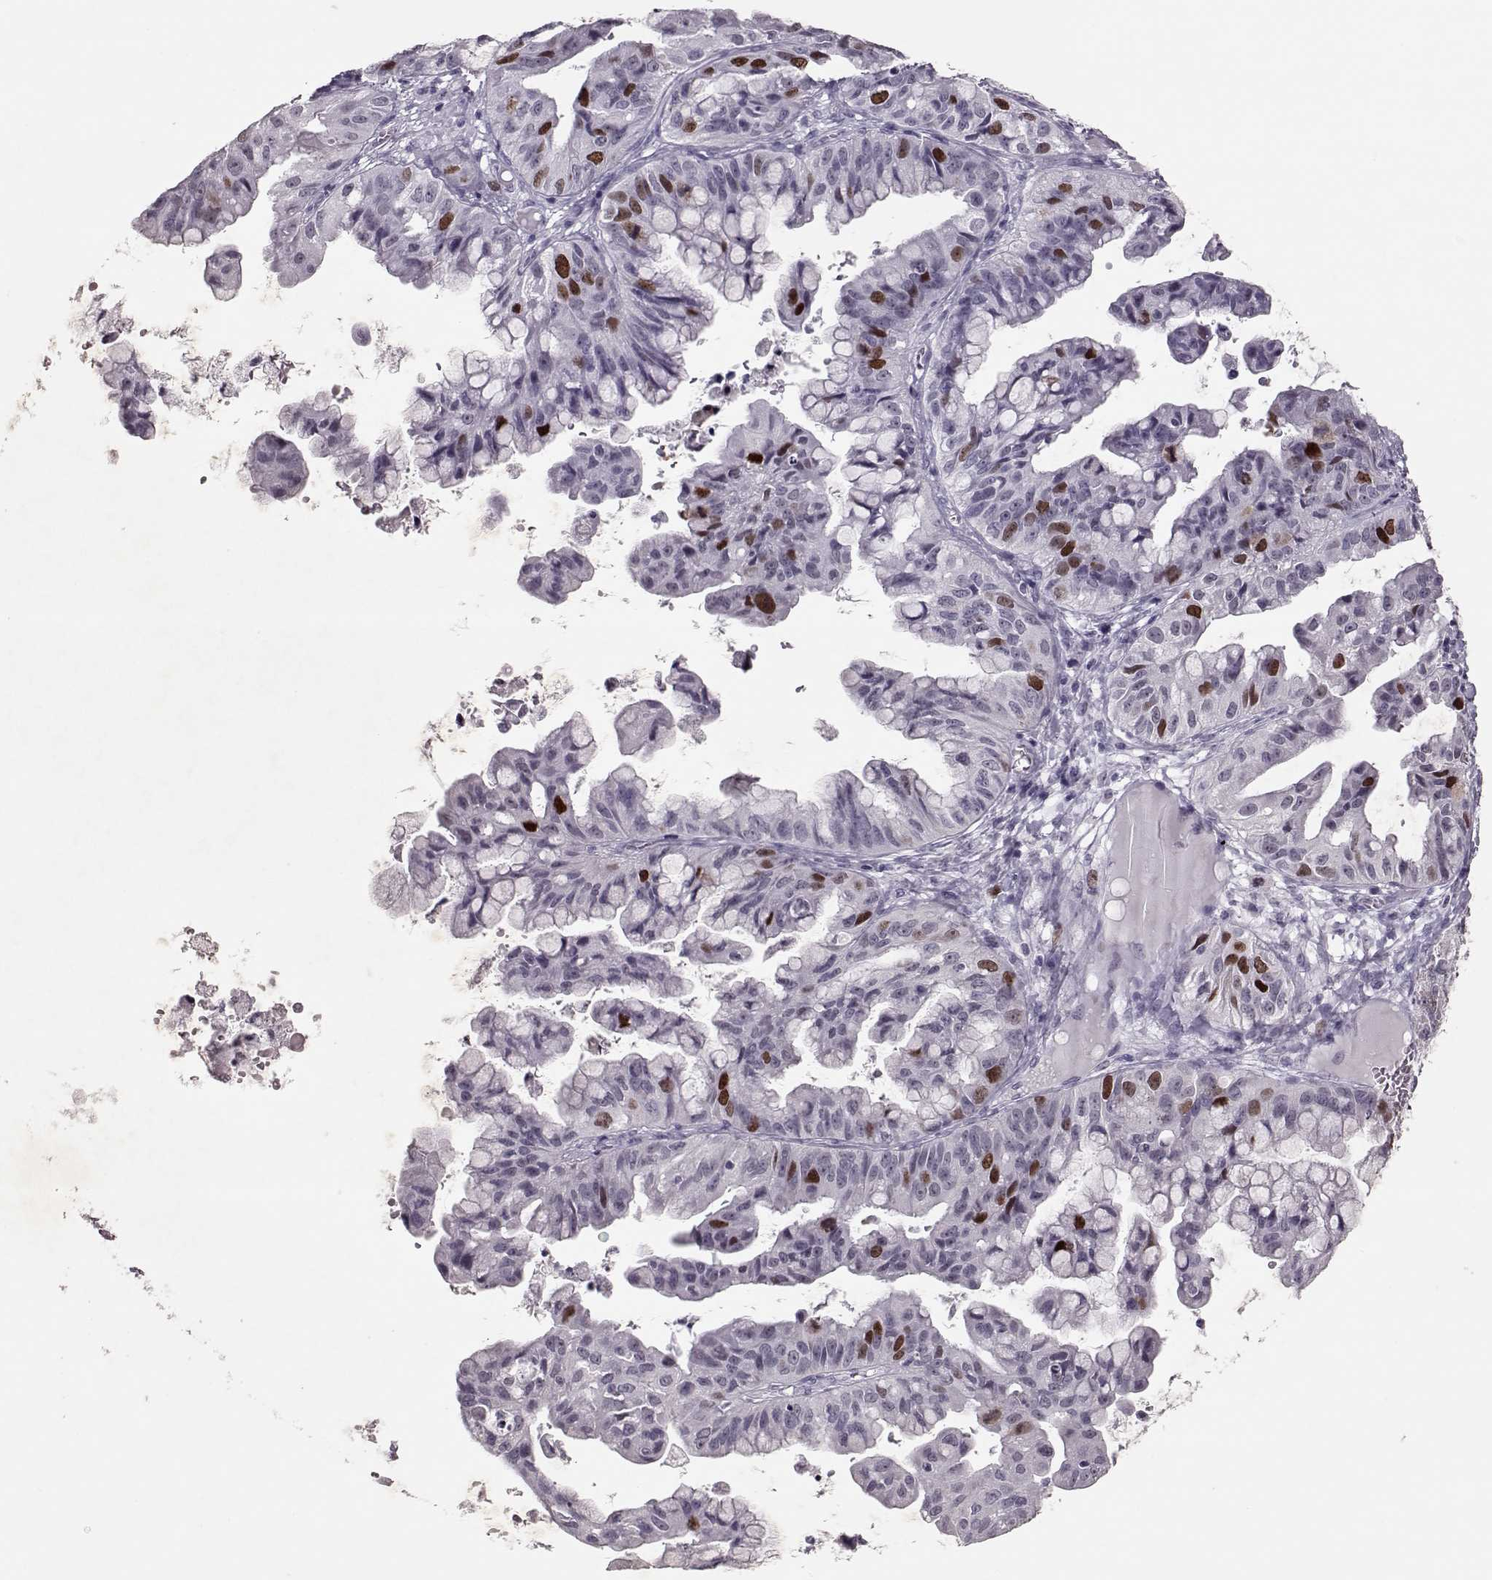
{"staining": {"intensity": "strong", "quantity": "<25%", "location": "nuclear"}, "tissue": "ovarian cancer", "cell_type": "Tumor cells", "image_type": "cancer", "snomed": [{"axis": "morphology", "description": "Cystadenocarcinoma, mucinous, NOS"}, {"axis": "topography", "description": "Ovary"}], "caption": "About <25% of tumor cells in human mucinous cystadenocarcinoma (ovarian) reveal strong nuclear protein positivity as visualized by brown immunohistochemical staining.", "gene": "SGO1", "patient": {"sex": "female", "age": 76}}